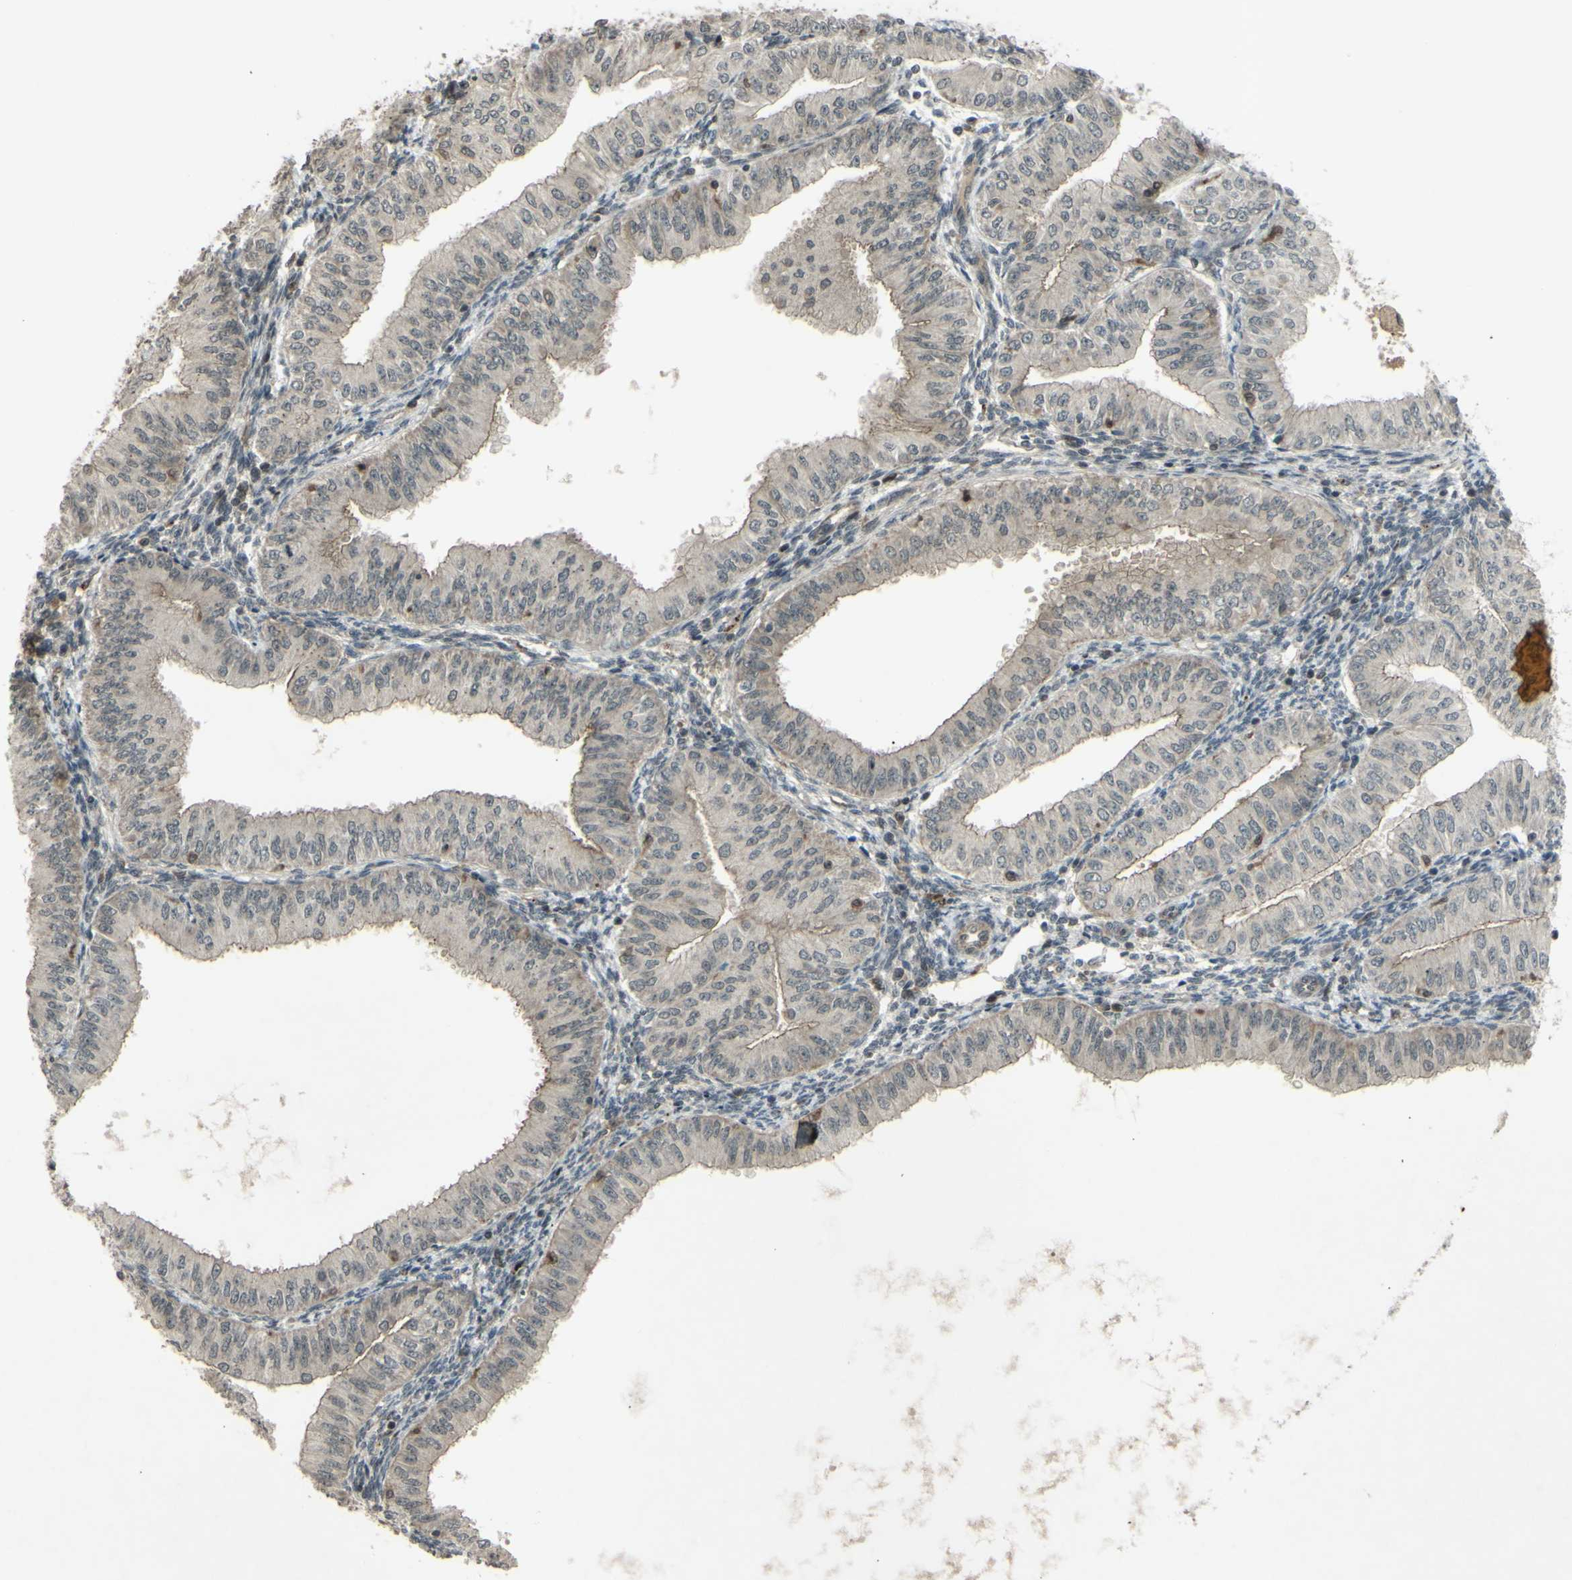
{"staining": {"intensity": "weak", "quantity": ">75%", "location": "cytoplasmic/membranous"}, "tissue": "endometrial cancer", "cell_type": "Tumor cells", "image_type": "cancer", "snomed": [{"axis": "morphology", "description": "Normal tissue, NOS"}, {"axis": "morphology", "description": "Adenocarcinoma, NOS"}, {"axis": "topography", "description": "Endometrium"}], "caption": "Adenocarcinoma (endometrial) tissue displays weak cytoplasmic/membranous staining in approximately >75% of tumor cells Using DAB (3,3'-diaminobenzidine) (brown) and hematoxylin (blue) stains, captured at high magnification using brightfield microscopy.", "gene": "BLNK", "patient": {"sex": "female", "age": 53}}